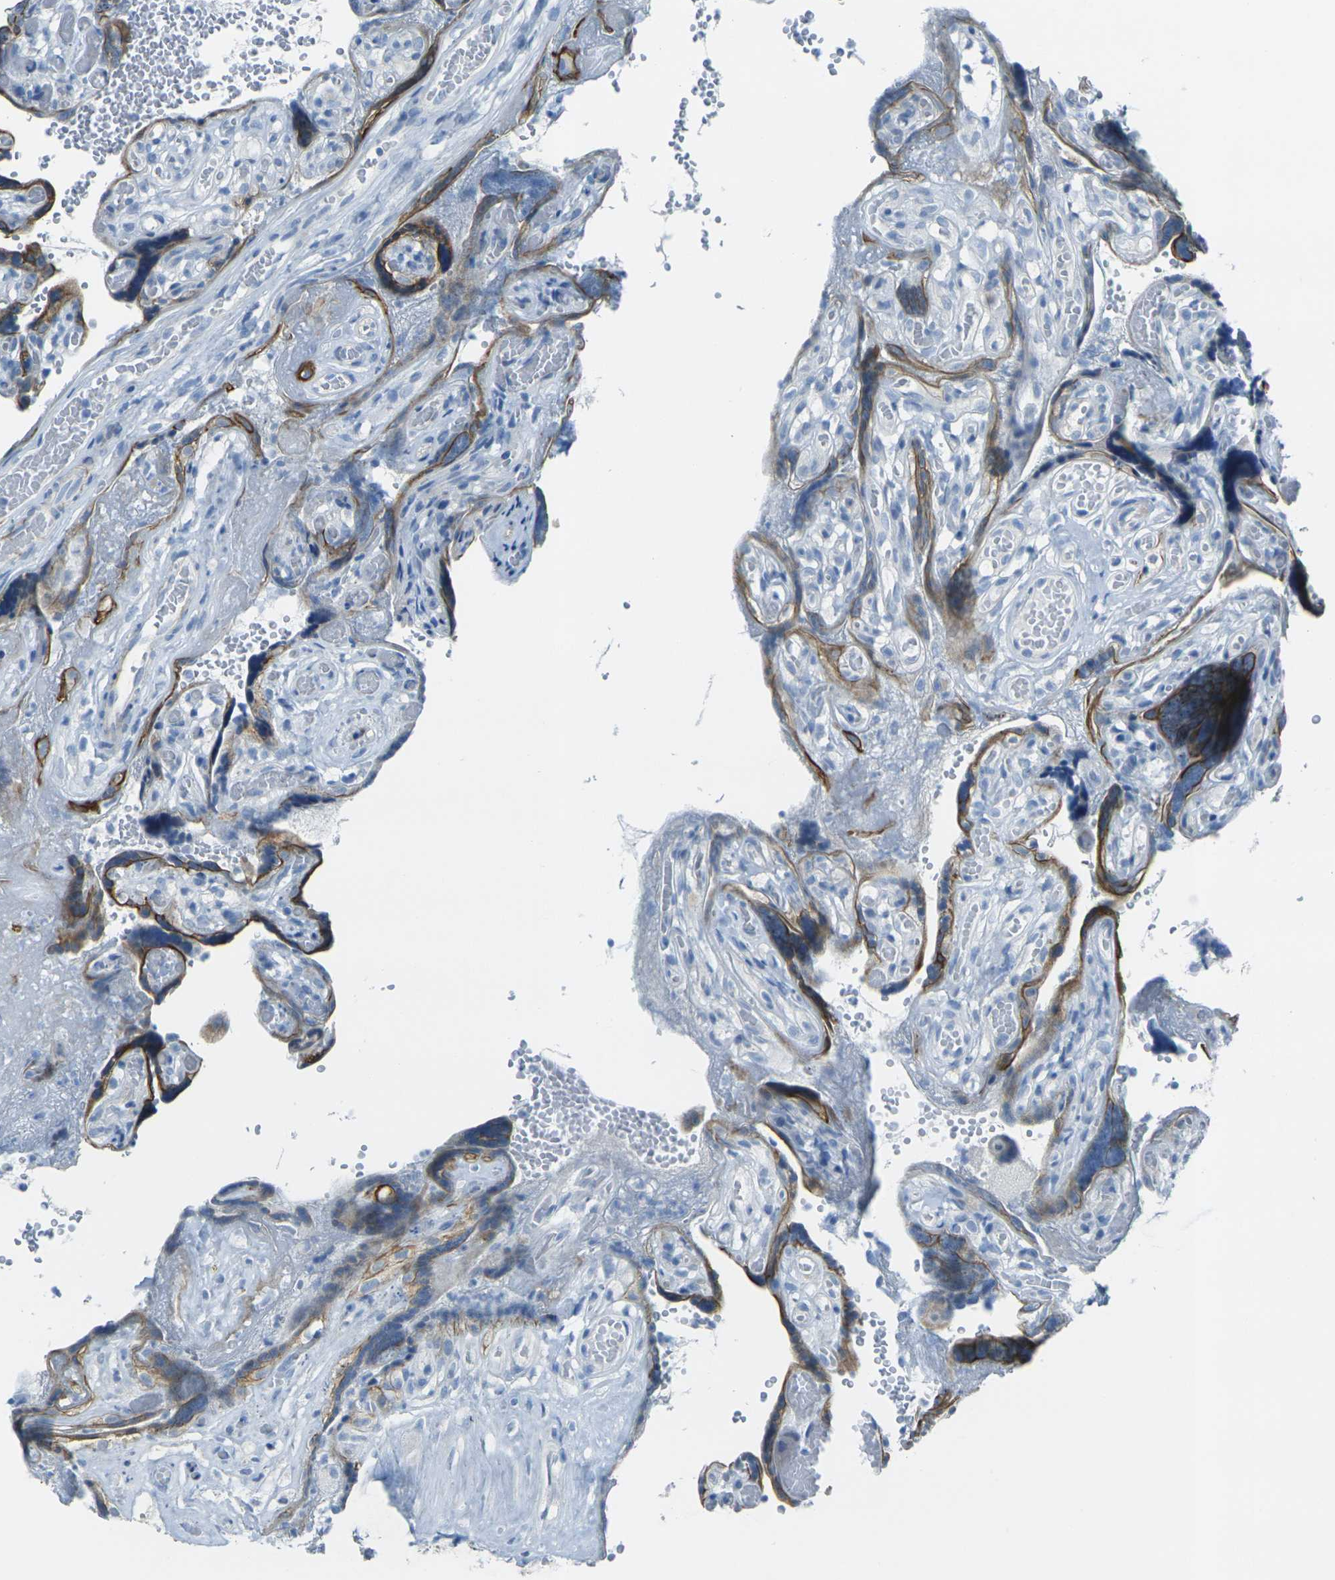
{"staining": {"intensity": "strong", "quantity": "25%-75%", "location": "cytoplasmic/membranous"}, "tissue": "placenta", "cell_type": "Decidual cells", "image_type": "normal", "snomed": [{"axis": "morphology", "description": "Normal tissue, NOS"}, {"axis": "topography", "description": "Placenta"}], "caption": "Immunohistochemistry of benign placenta shows high levels of strong cytoplasmic/membranous staining in about 25%-75% of decidual cells. The staining was performed using DAB to visualize the protein expression in brown, while the nuclei were stained in blue with hematoxylin (Magnification: 20x).", "gene": "ANKRD46", "patient": {"sex": "female", "age": 30}}